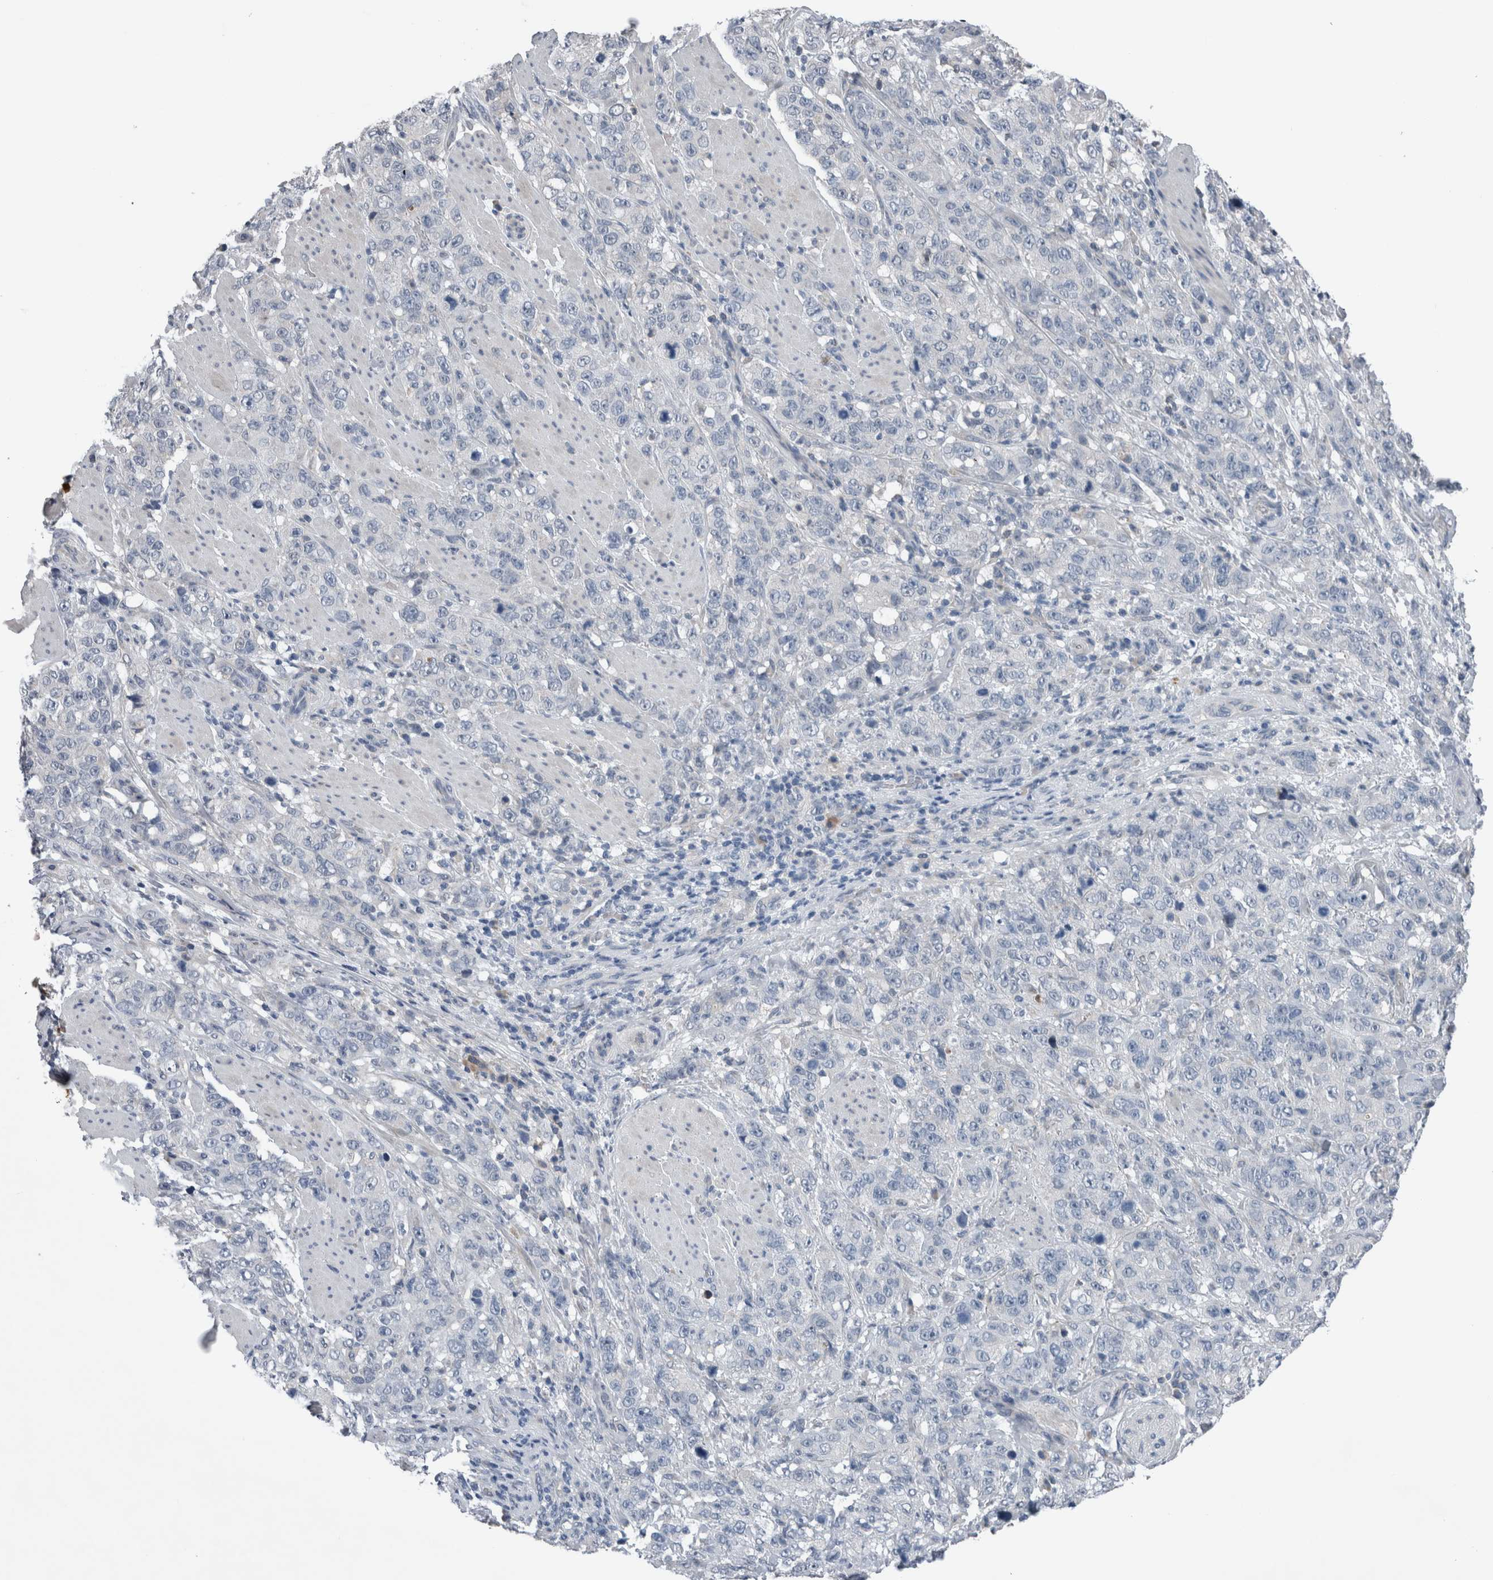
{"staining": {"intensity": "negative", "quantity": "none", "location": "none"}, "tissue": "stomach cancer", "cell_type": "Tumor cells", "image_type": "cancer", "snomed": [{"axis": "morphology", "description": "Adenocarcinoma, NOS"}, {"axis": "topography", "description": "Stomach"}], "caption": "This is an immunohistochemistry micrograph of human stomach adenocarcinoma. There is no expression in tumor cells.", "gene": "CRNN", "patient": {"sex": "male", "age": 48}}